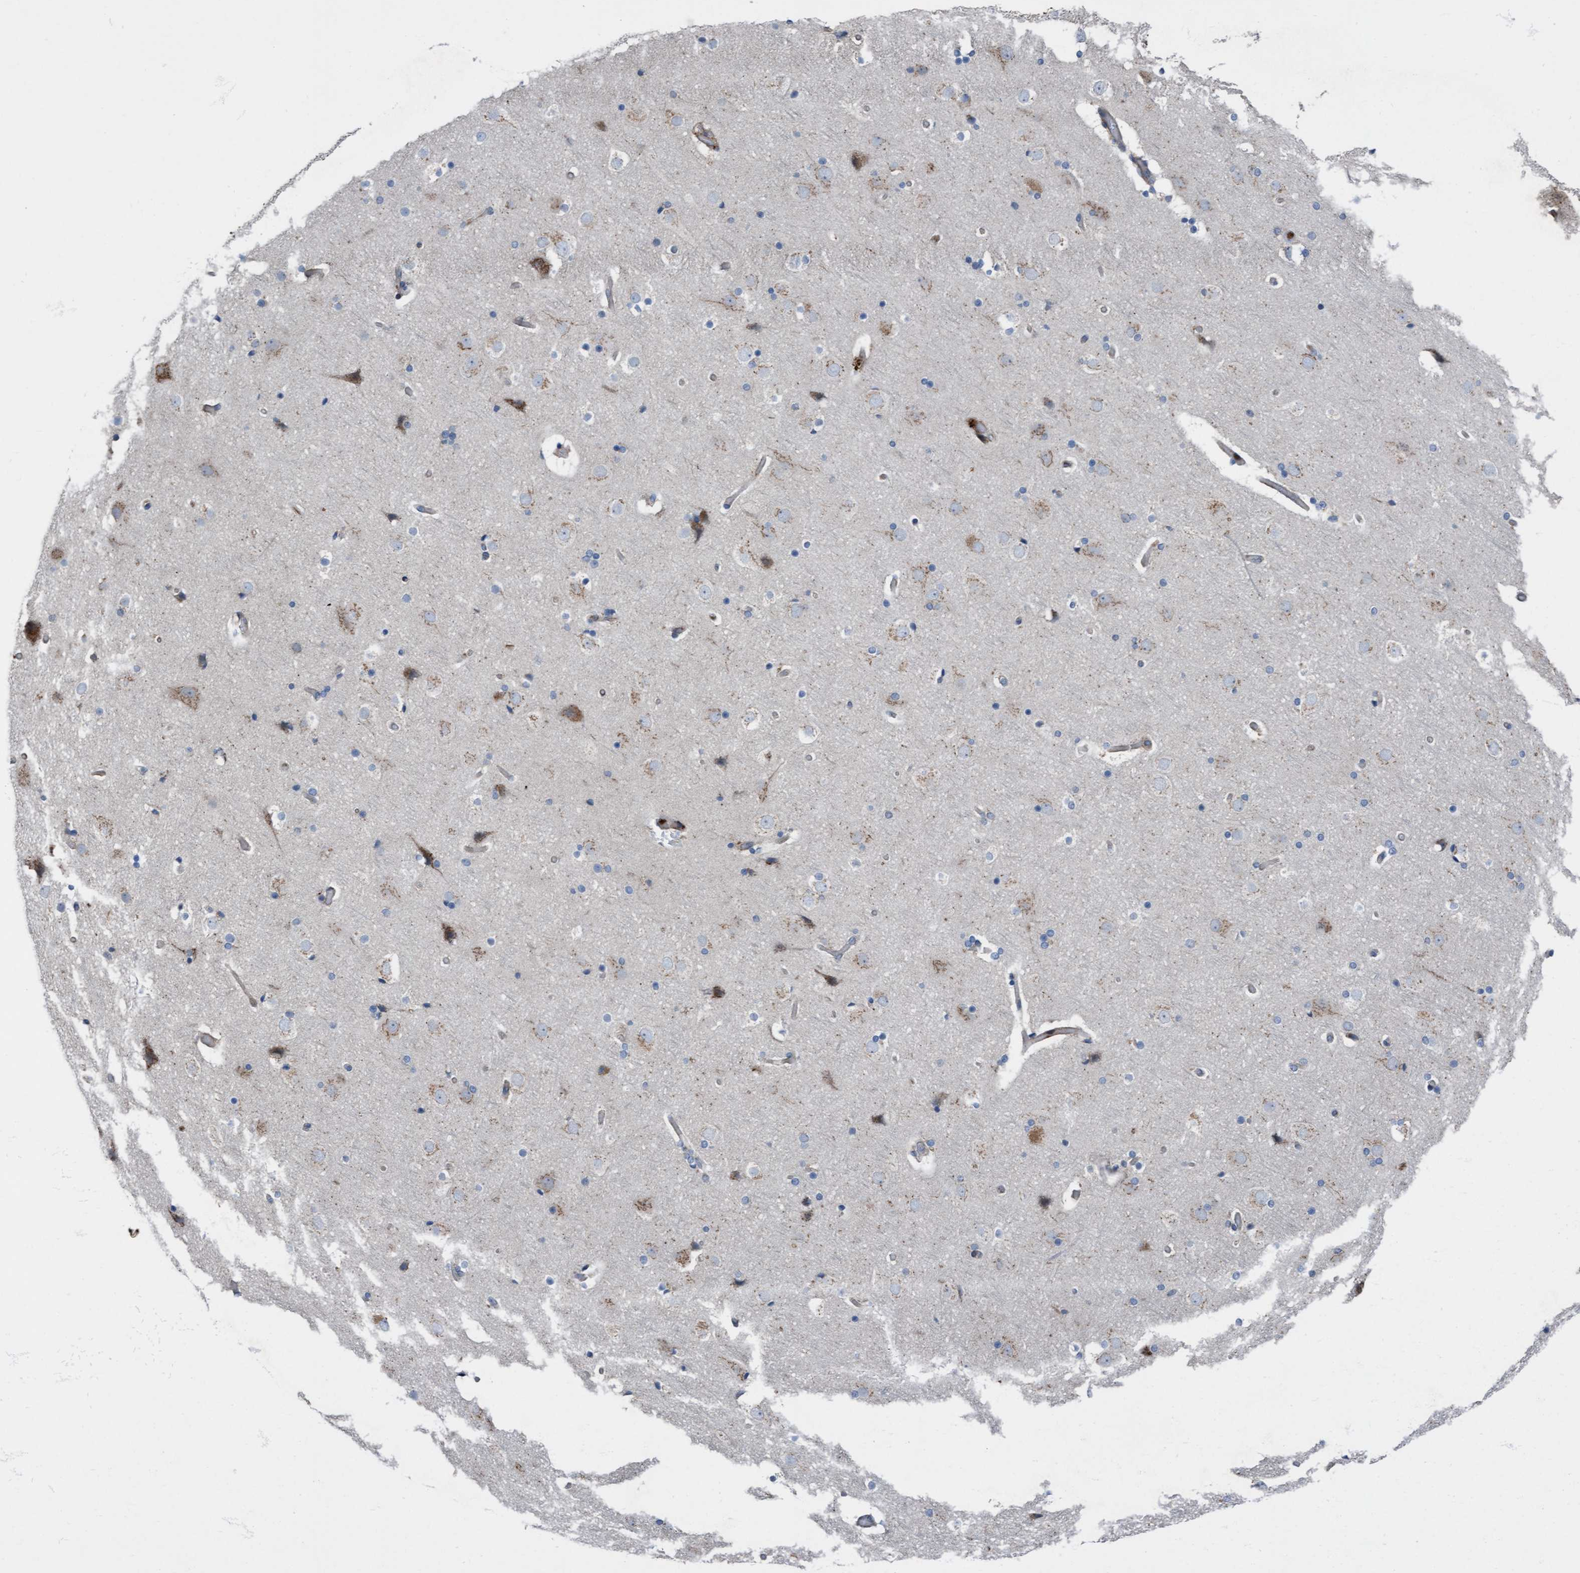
{"staining": {"intensity": "moderate", "quantity": ">75%", "location": "cytoplasmic/membranous"}, "tissue": "cerebral cortex", "cell_type": "Endothelial cells", "image_type": "normal", "snomed": [{"axis": "morphology", "description": "Normal tissue, NOS"}, {"axis": "topography", "description": "Cerebral cortex"}], "caption": "DAB (3,3'-diaminobenzidine) immunohistochemical staining of normal cerebral cortex reveals moderate cytoplasmic/membranous protein staining in approximately >75% of endothelial cells. (DAB IHC with brightfield microscopy, high magnification).", "gene": "KLHL26", "patient": {"sex": "male", "age": 57}}